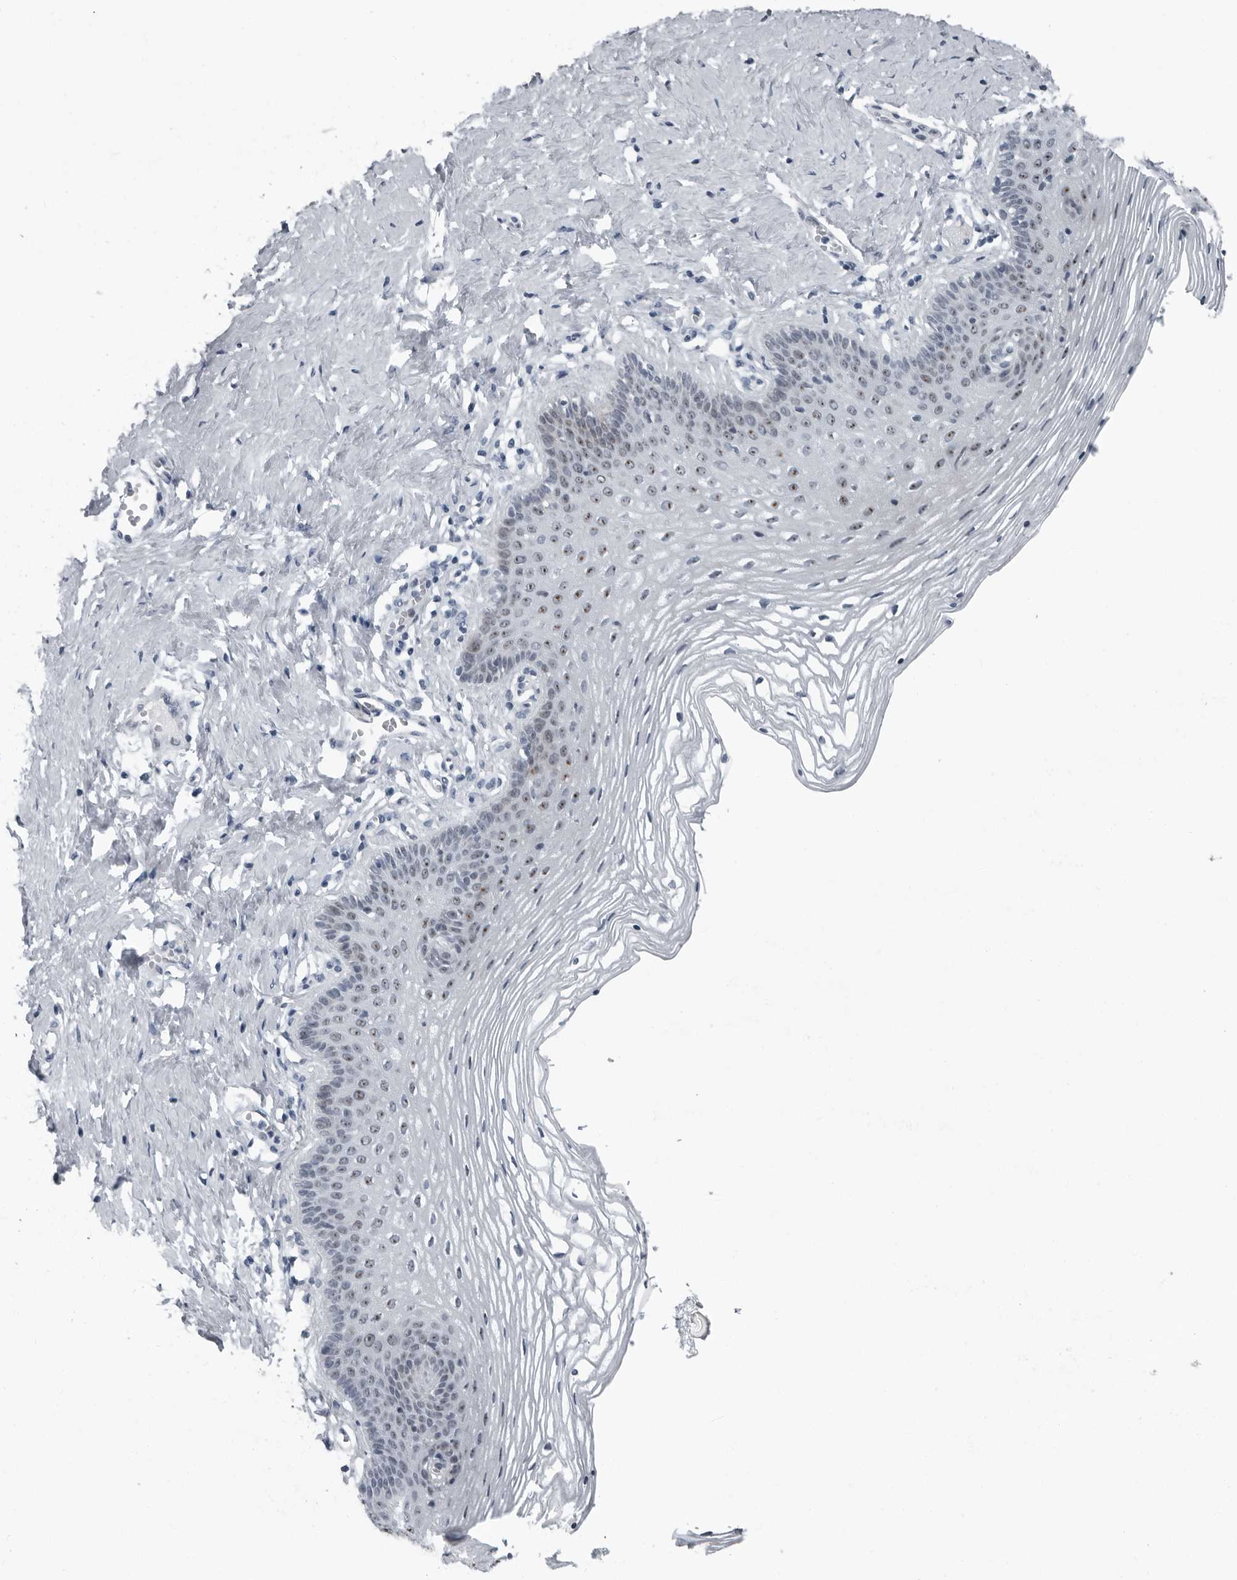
{"staining": {"intensity": "moderate", "quantity": "<25%", "location": "nuclear"}, "tissue": "vagina", "cell_type": "Squamous epithelial cells", "image_type": "normal", "snomed": [{"axis": "morphology", "description": "Normal tissue, NOS"}, {"axis": "topography", "description": "Vagina"}], "caption": "Approximately <25% of squamous epithelial cells in normal human vagina reveal moderate nuclear protein expression as visualized by brown immunohistochemical staining.", "gene": "PDCD11", "patient": {"sex": "female", "age": 32}}